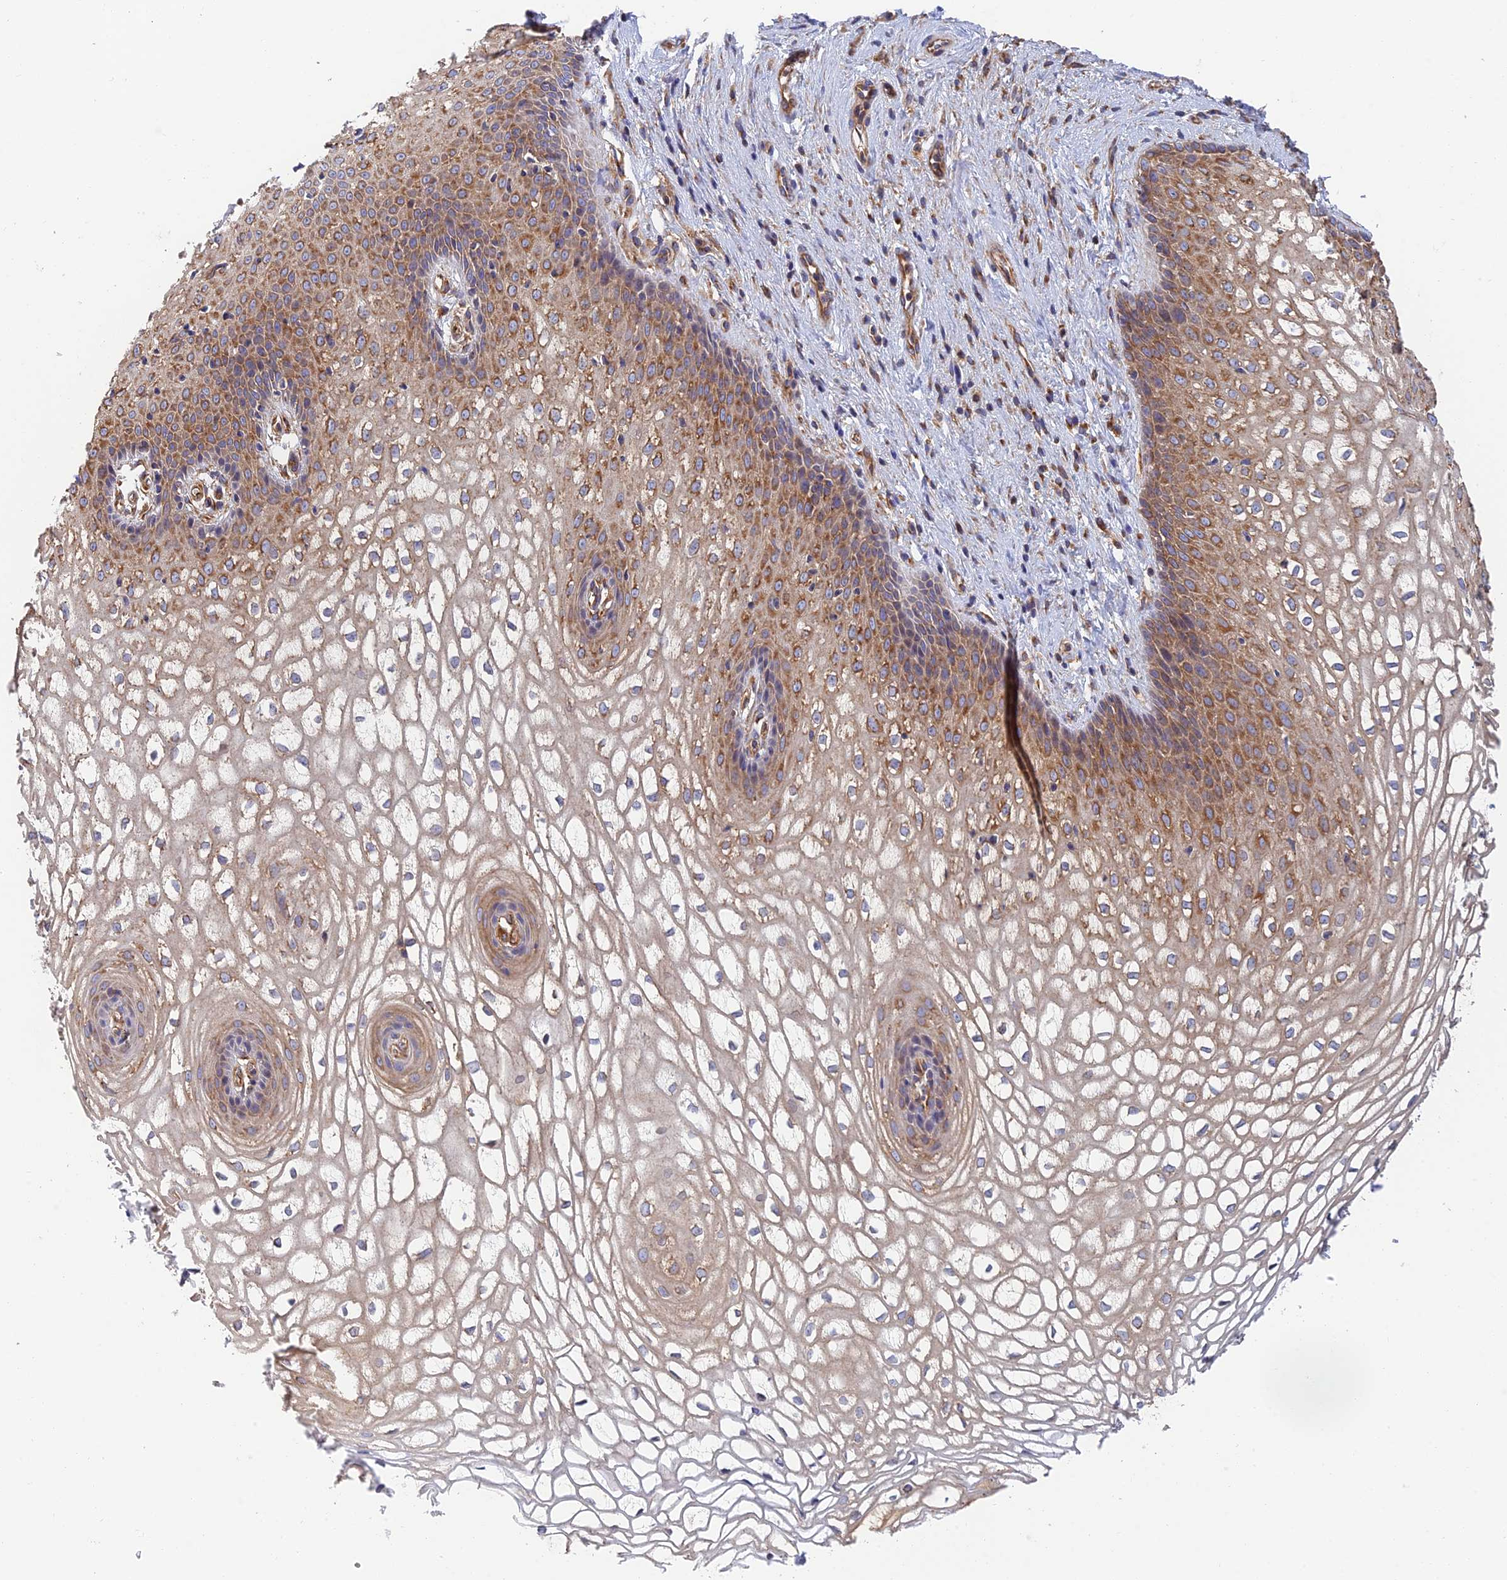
{"staining": {"intensity": "moderate", "quantity": "25%-75%", "location": "cytoplasmic/membranous"}, "tissue": "vagina", "cell_type": "Squamous epithelial cells", "image_type": "normal", "snomed": [{"axis": "morphology", "description": "Normal tissue, NOS"}, {"axis": "topography", "description": "Vagina"}], "caption": "Protein expression analysis of normal human vagina reveals moderate cytoplasmic/membranous expression in approximately 25%-75% of squamous epithelial cells.", "gene": "DCTN2", "patient": {"sex": "female", "age": 34}}